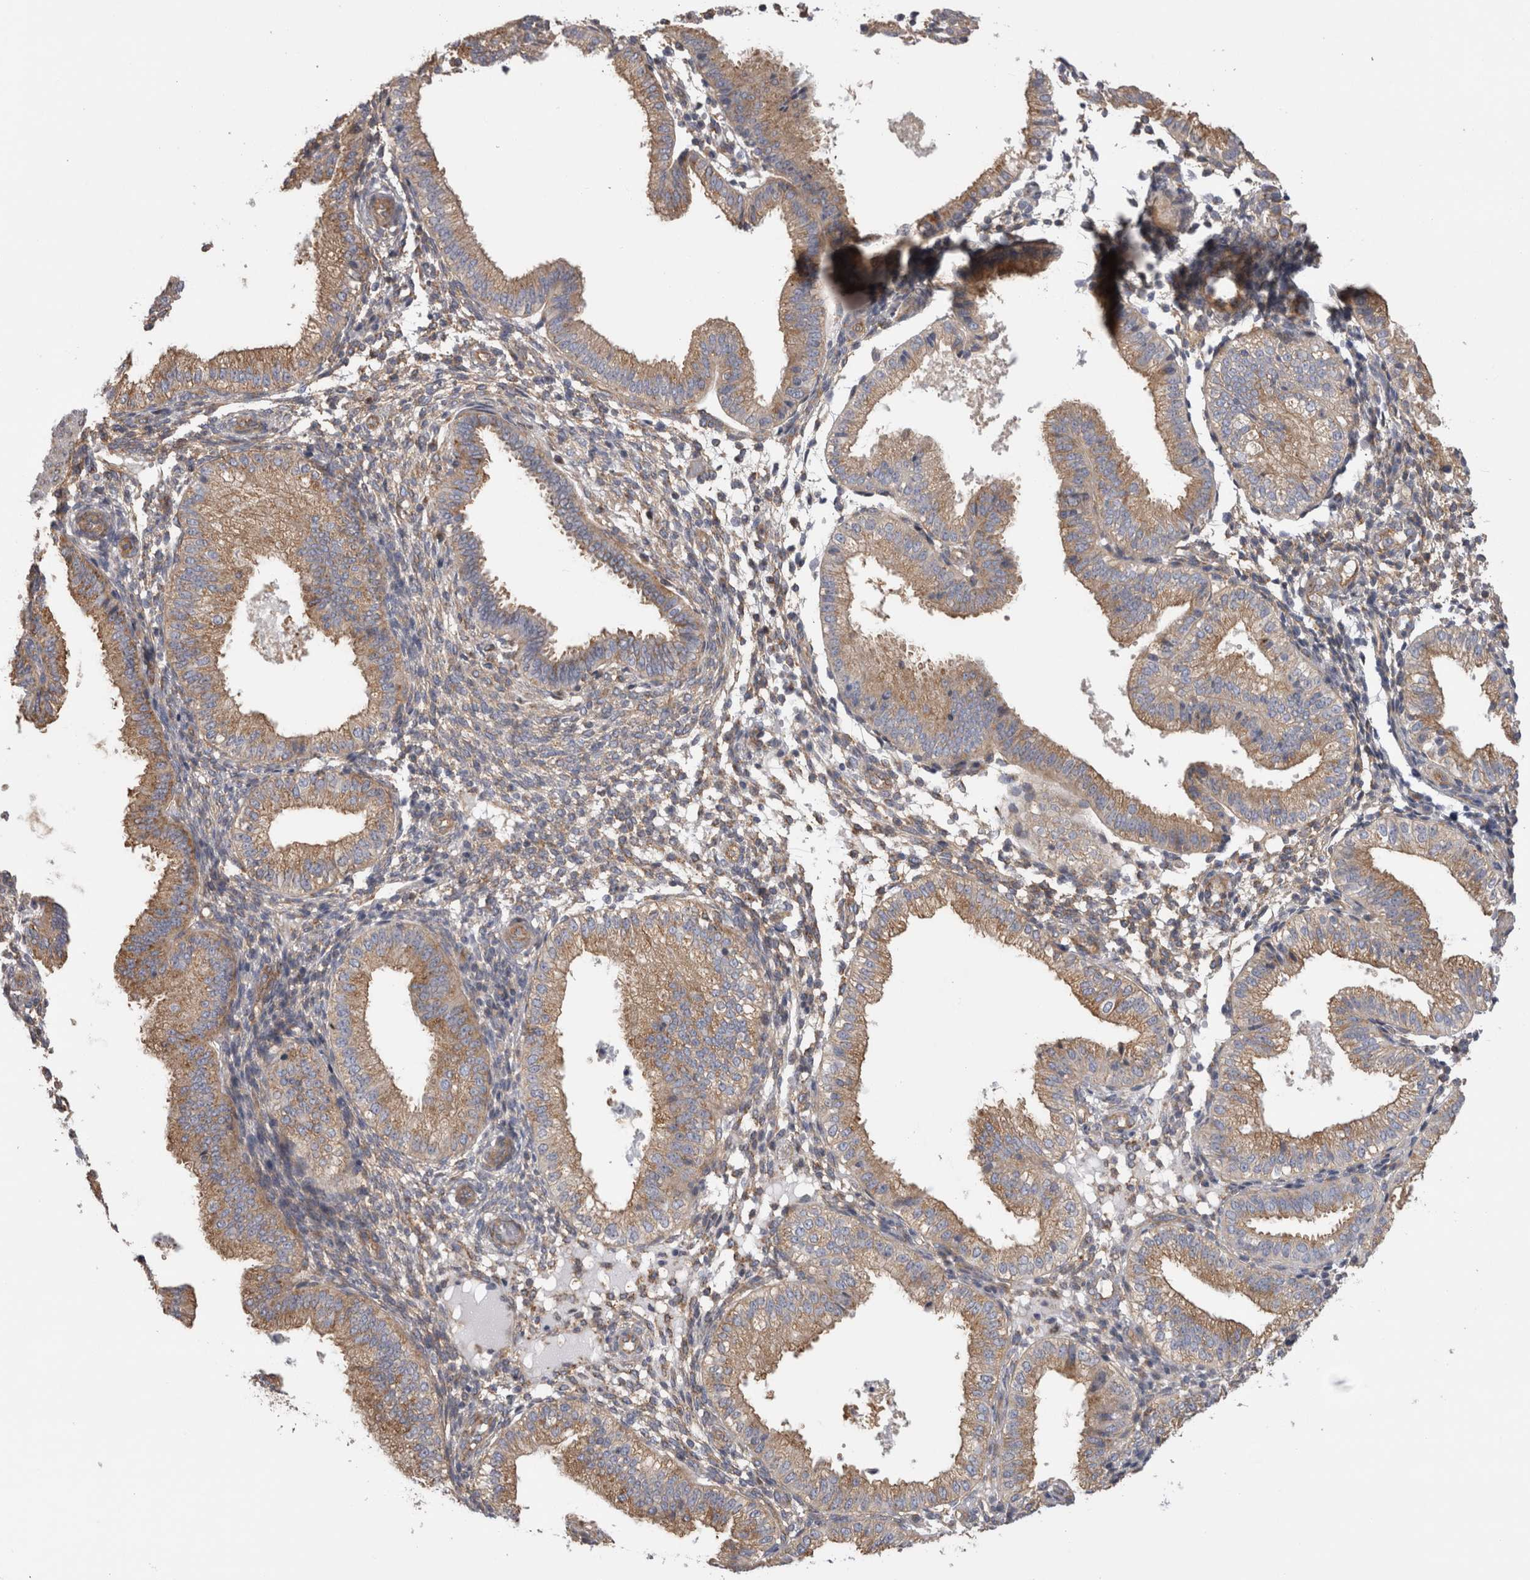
{"staining": {"intensity": "weak", "quantity": "25%-75%", "location": "cytoplasmic/membranous"}, "tissue": "endometrium", "cell_type": "Cells in endometrial stroma", "image_type": "normal", "snomed": [{"axis": "morphology", "description": "Normal tissue, NOS"}, {"axis": "topography", "description": "Endometrium"}], "caption": "An immunohistochemistry (IHC) histopathology image of unremarkable tissue is shown. Protein staining in brown highlights weak cytoplasmic/membranous positivity in endometrium within cells in endometrial stroma.", "gene": "ATXN3L", "patient": {"sex": "female", "age": 39}}